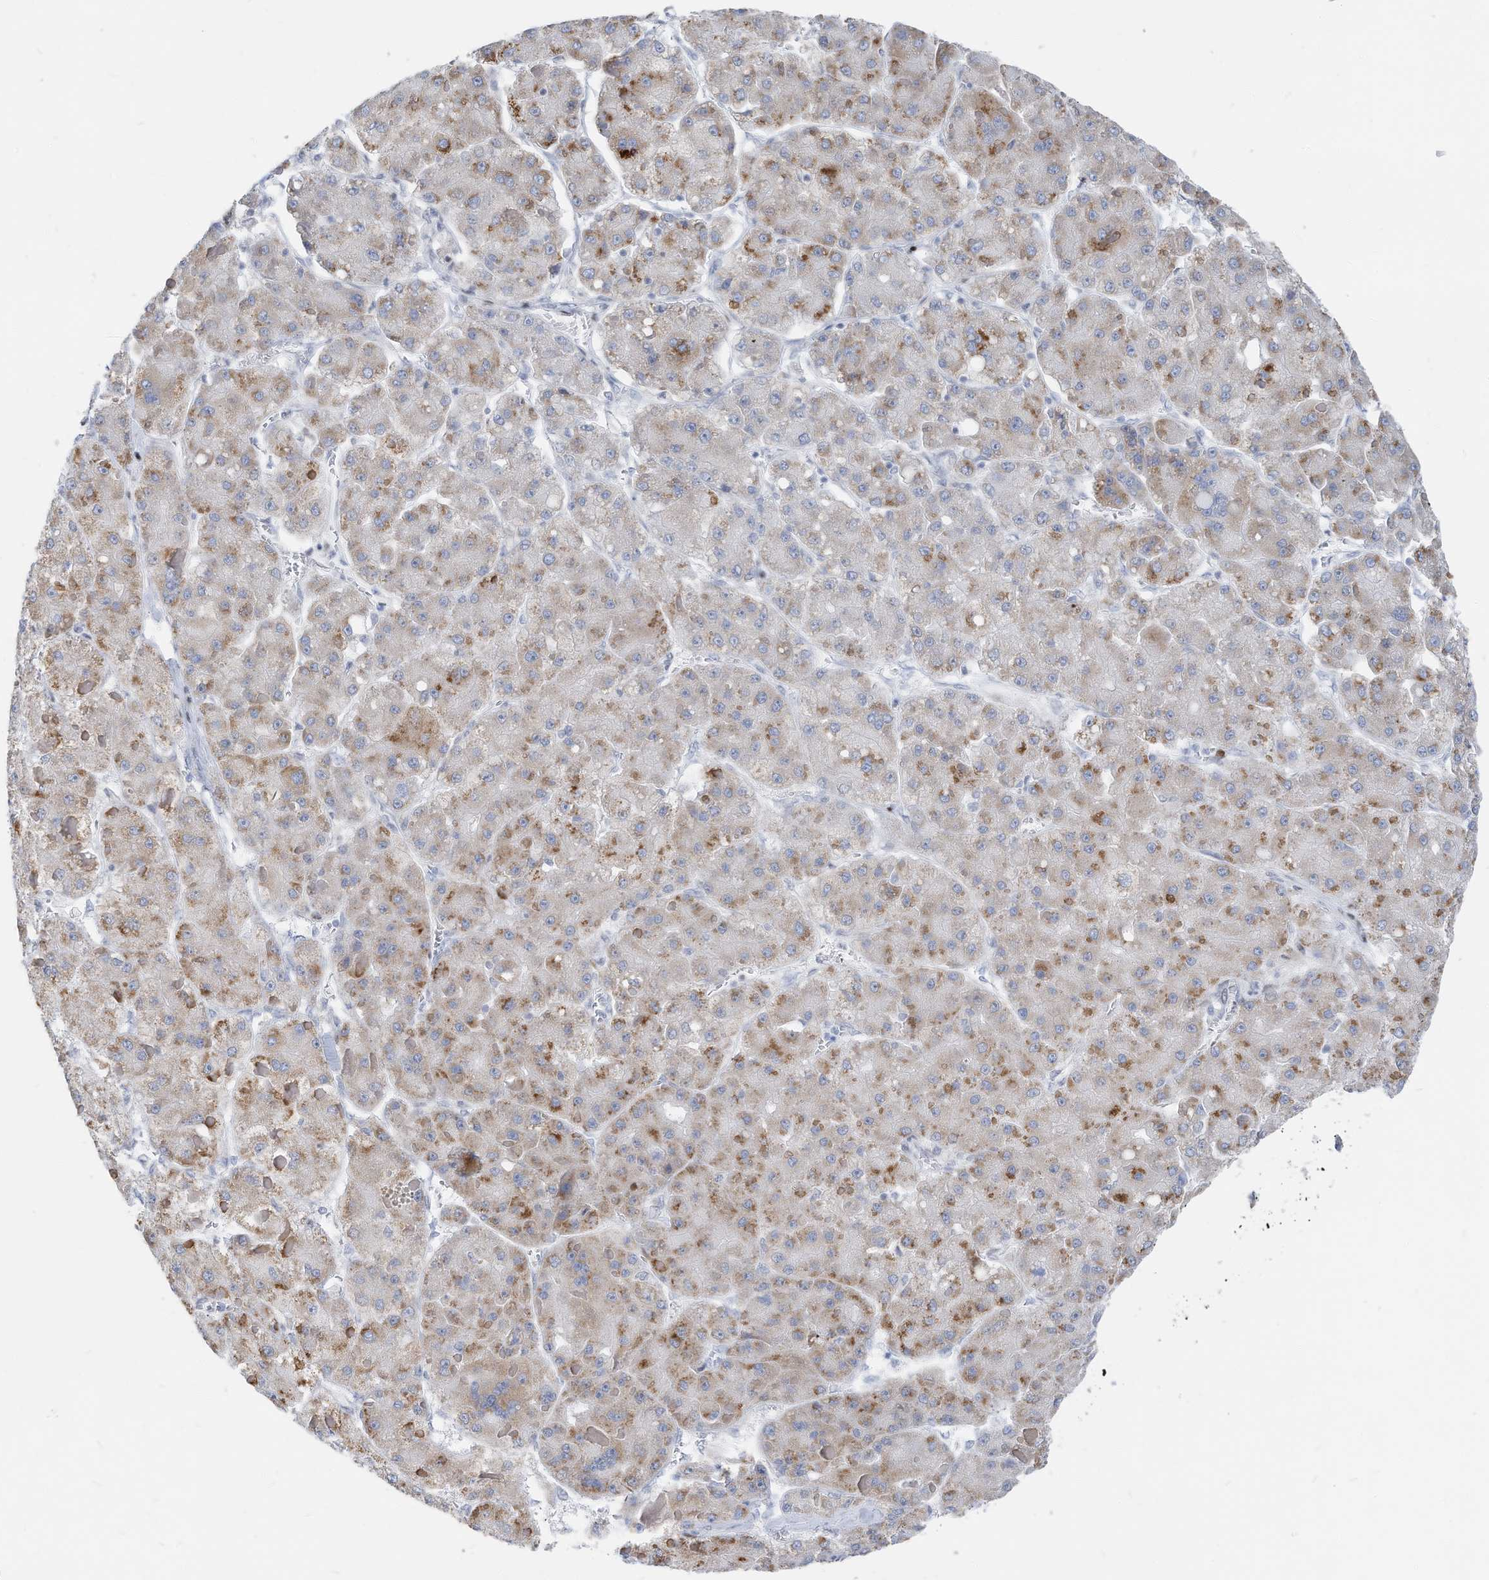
{"staining": {"intensity": "moderate", "quantity": "25%-75%", "location": "cytoplasmic/membranous"}, "tissue": "liver cancer", "cell_type": "Tumor cells", "image_type": "cancer", "snomed": [{"axis": "morphology", "description": "Carcinoma, Hepatocellular, NOS"}, {"axis": "topography", "description": "Liver"}], "caption": "DAB (3,3'-diaminobenzidine) immunohistochemical staining of human liver cancer (hepatocellular carcinoma) demonstrates moderate cytoplasmic/membranous protein positivity in approximately 25%-75% of tumor cells. The staining is performed using DAB brown chromogen to label protein expression. The nuclei are counter-stained blue using hematoxylin.", "gene": "FRS3", "patient": {"sex": "female", "age": 73}}